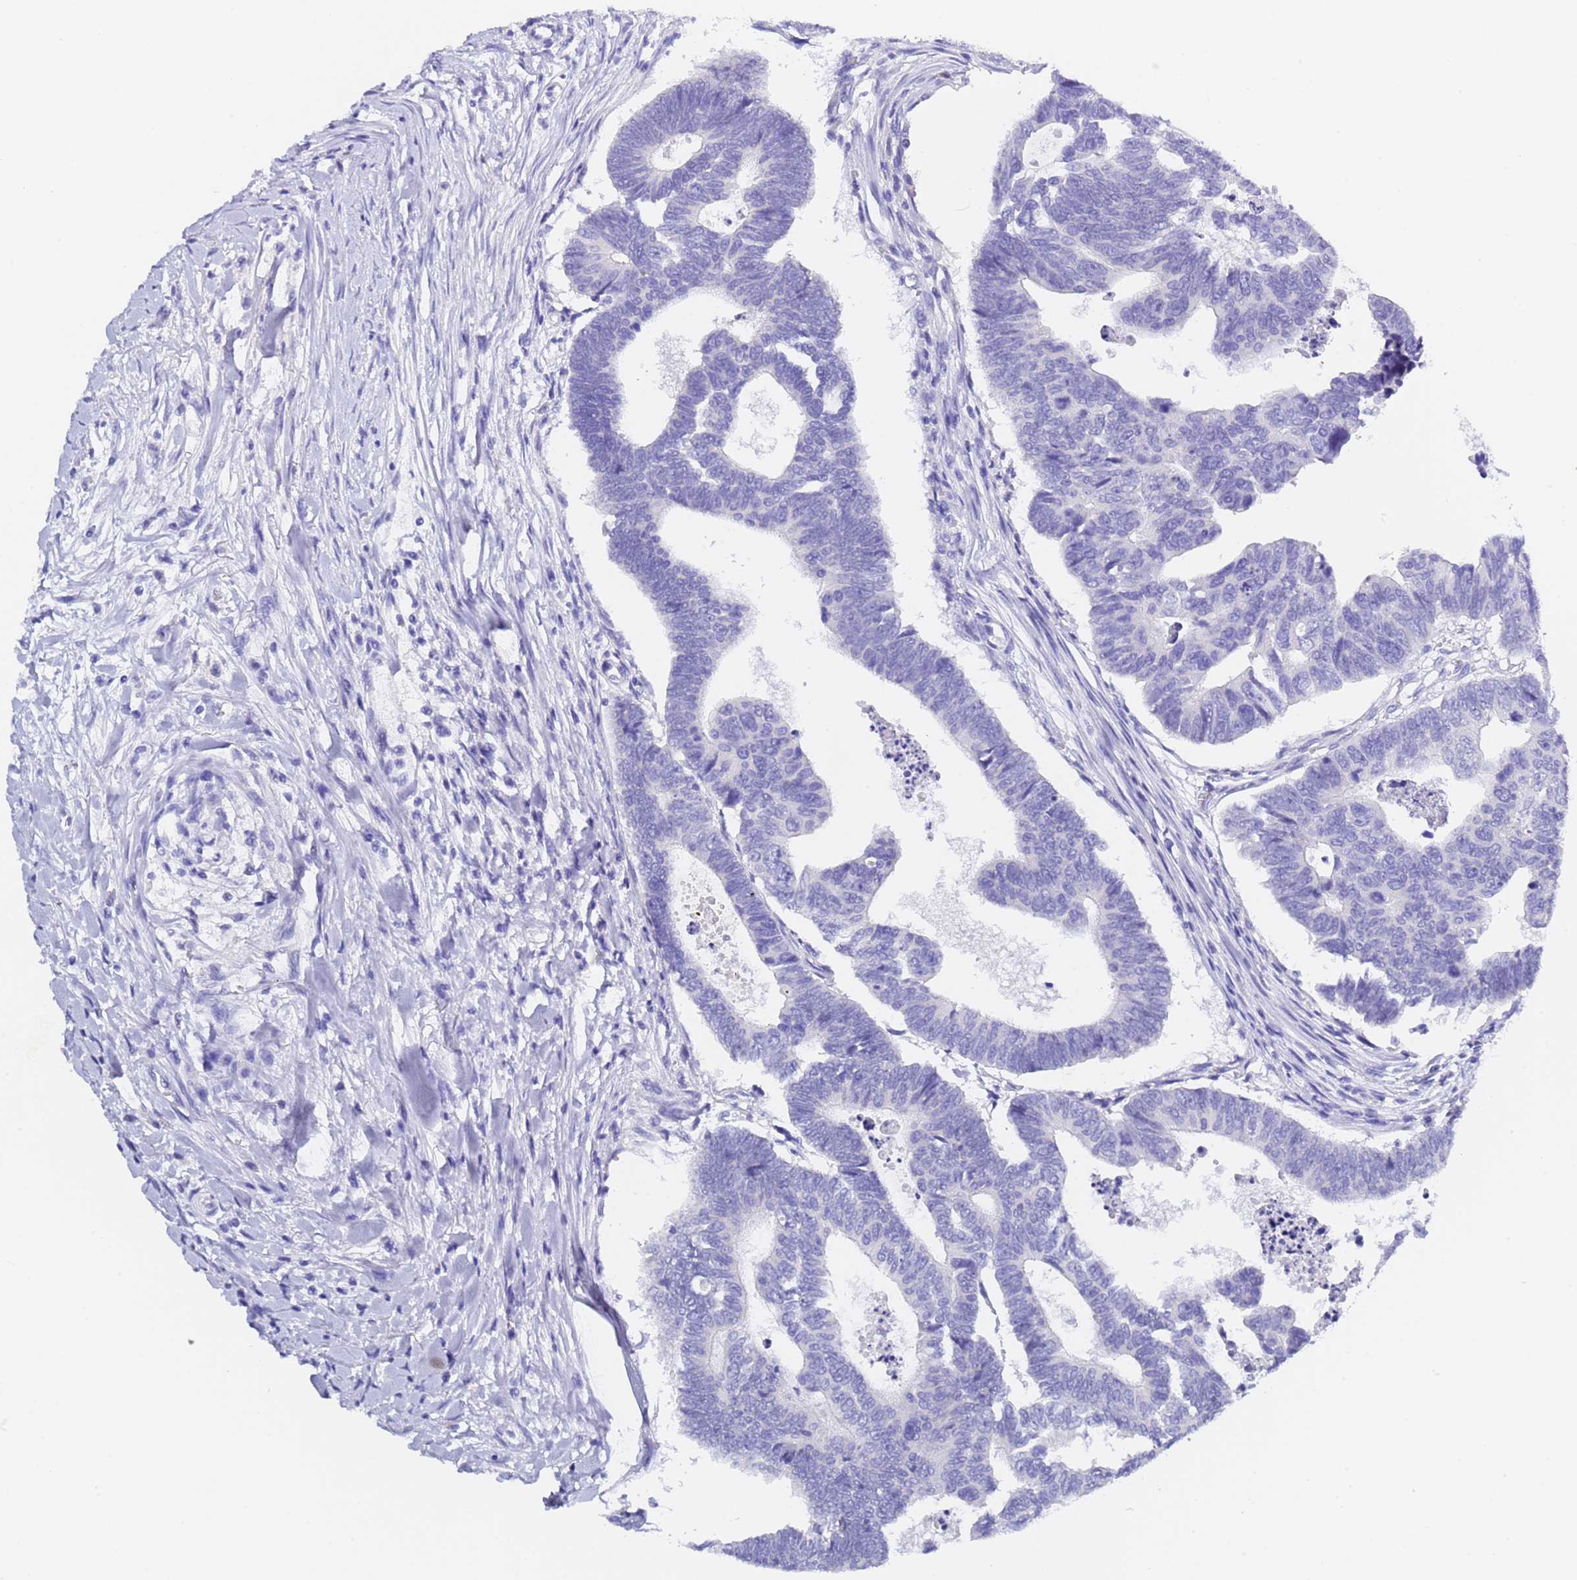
{"staining": {"intensity": "negative", "quantity": "none", "location": "none"}, "tissue": "colorectal cancer", "cell_type": "Tumor cells", "image_type": "cancer", "snomed": [{"axis": "morphology", "description": "Adenocarcinoma, NOS"}, {"axis": "topography", "description": "Rectum"}], "caption": "IHC of human colorectal adenocarcinoma demonstrates no expression in tumor cells. (IHC, brightfield microscopy, high magnification).", "gene": "GABRA1", "patient": {"sex": "female", "age": 65}}